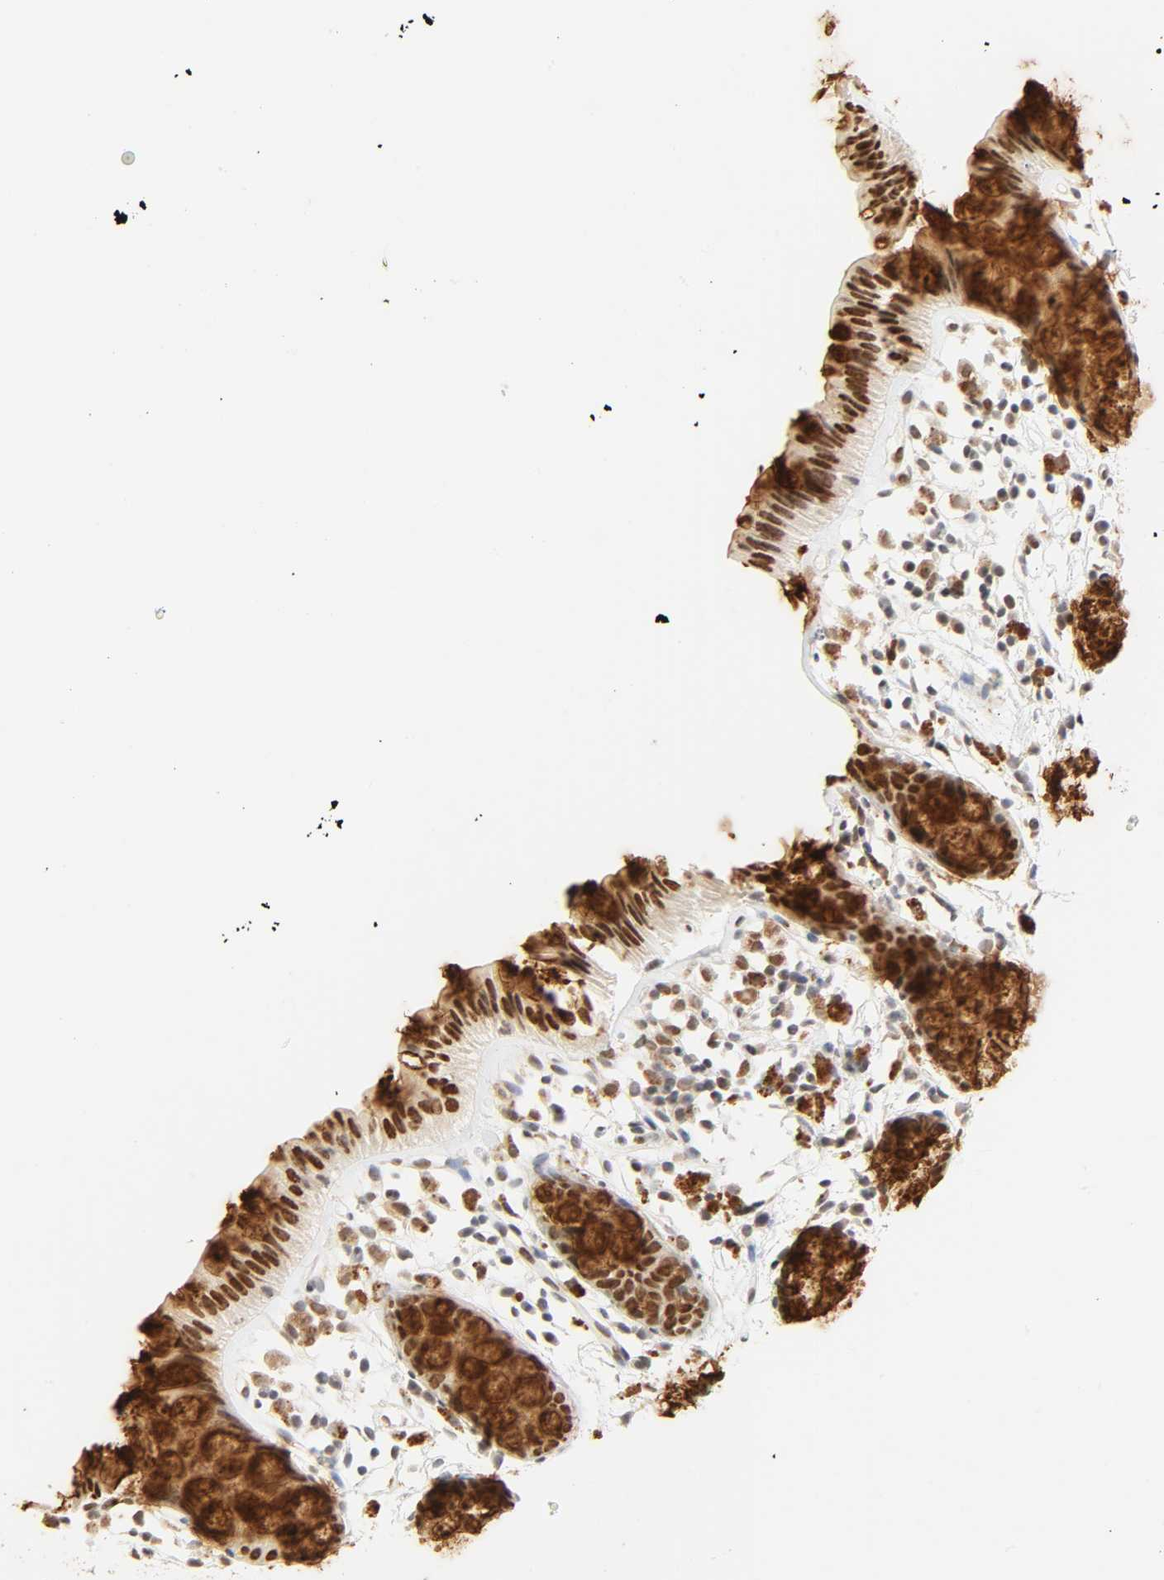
{"staining": {"intensity": "strong", "quantity": ">75%", "location": "nuclear"}, "tissue": "rectum", "cell_type": "Glandular cells", "image_type": "normal", "snomed": [{"axis": "morphology", "description": "Normal tissue, NOS"}, {"axis": "topography", "description": "Rectum"}], "caption": "Protein expression analysis of normal human rectum reveals strong nuclear staining in about >75% of glandular cells.", "gene": "DAZAP1", "patient": {"sex": "female", "age": 66}}